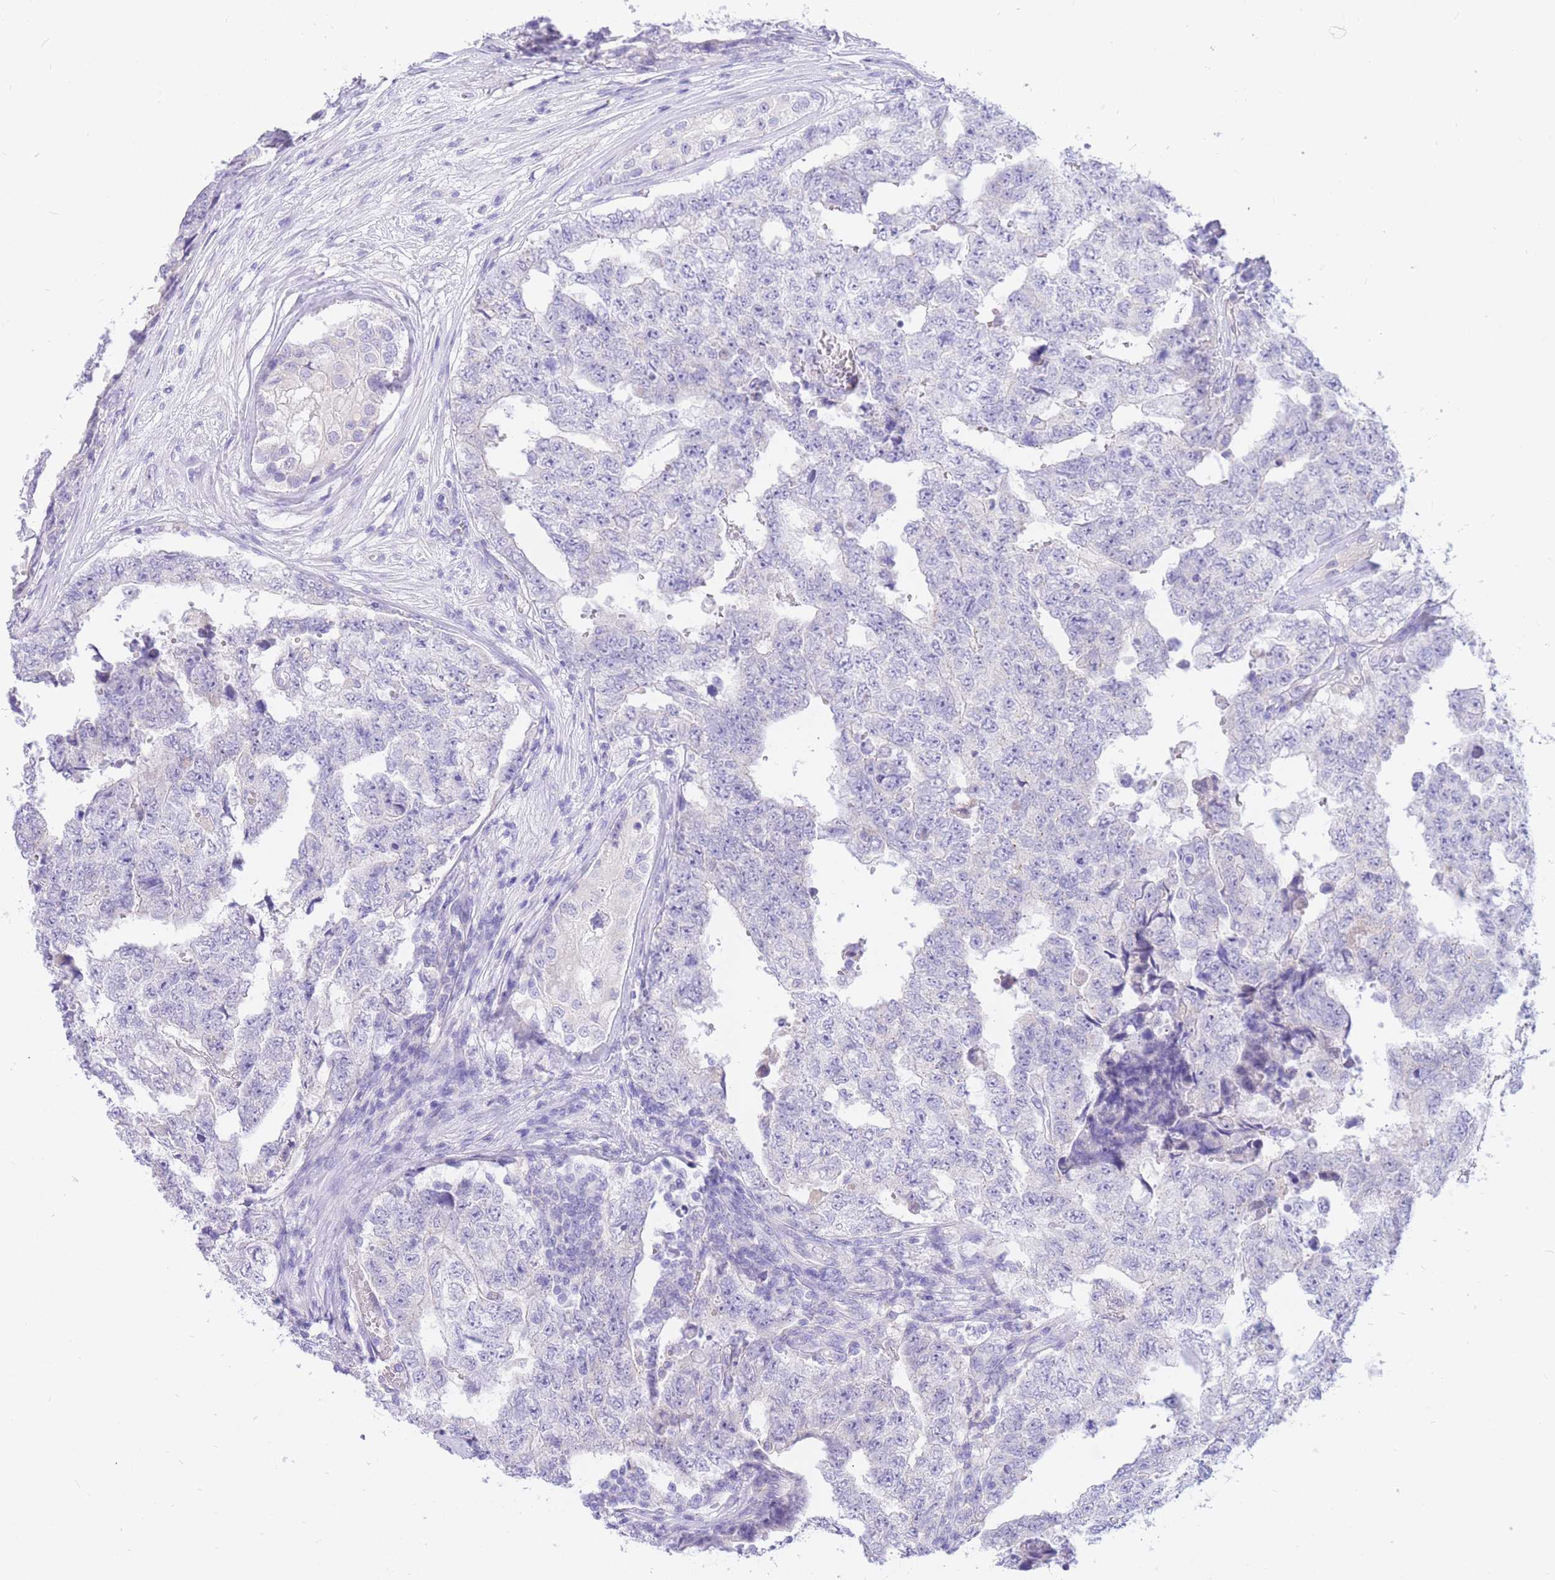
{"staining": {"intensity": "negative", "quantity": "none", "location": "none"}, "tissue": "testis cancer", "cell_type": "Tumor cells", "image_type": "cancer", "snomed": [{"axis": "morphology", "description": "Carcinoma, Embryonal, NOS"}, {"axis": "topography", "description": "Testis"}], "caption": "A high-resolution photomicrograph shows IHC staining of testis cancer, which shows no significant expression in tumor cells.", "gene": "SULT1A1", "patient": {"sex": "male", "age": 25}}